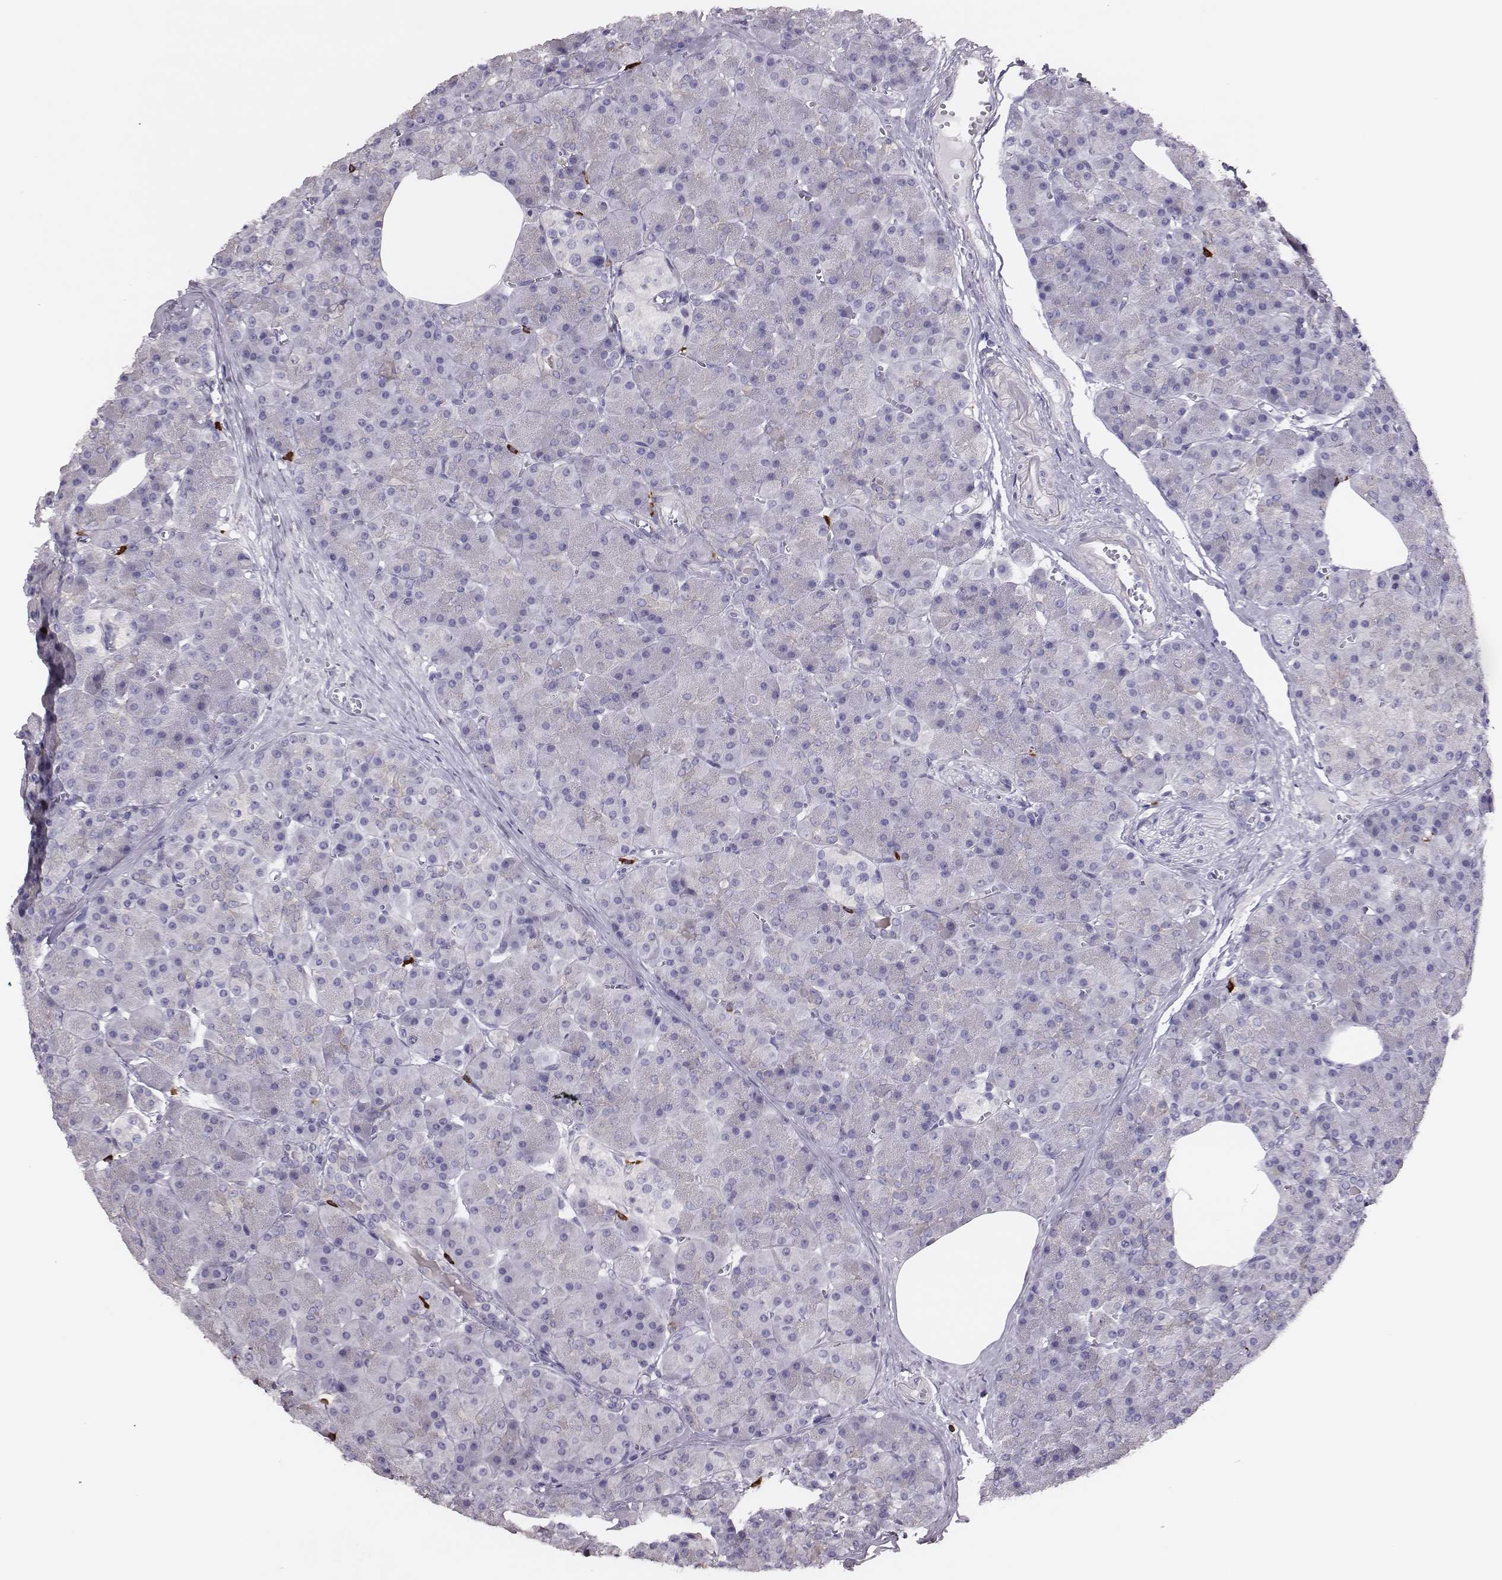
{"staining": {"intensity": "negative", "quantity": "none", "location": "none"}, "tissue": "pancreas", "cell_type": "Exocrine glandular cells", "image_type": "normal", "snomed": [{"axis": "morphology", "description": "Normal tissue, NOS"}, {"axis": "topography", "description": "Pancreas"}], "caption": "Pancreas stained for a protein using immunohistochemistry (IHC) reveals no positivity exocrine glandular cells.", "gene": "P2RY10", "patient": {"sex": "female", "age": 45}}